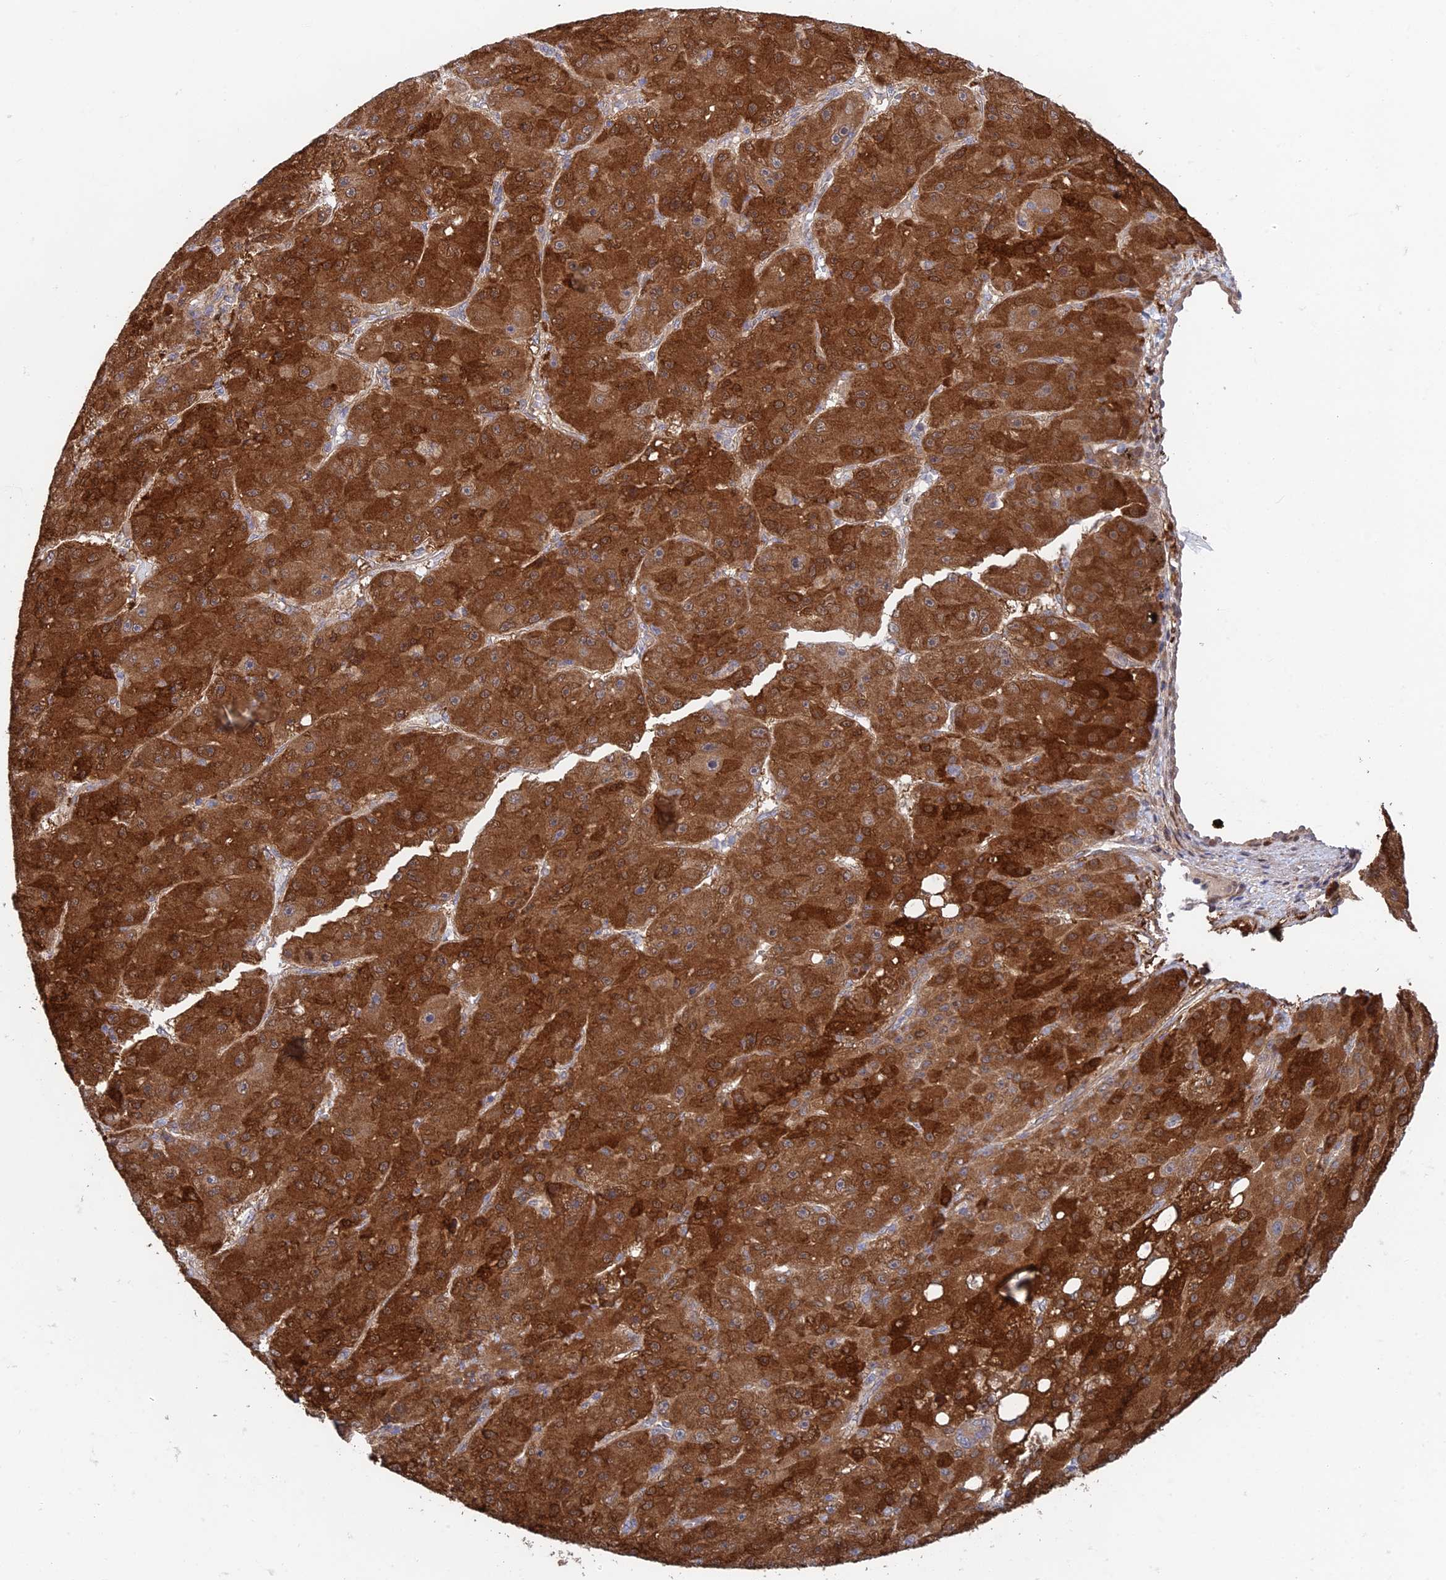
{"staining": {"intensity": "strong", "quantity": ">75%", "location": "cytoplasmic/membranous"}, "tissue": "liver cancer", "cell_type": "Tumor cells", "image_type": "cancer", "snomed": [{"axis": "morphology", "description": "Carcinoma, Hepatocellular, NOS"}, {"axis": "topography", "description": "Liver"}], "caption": "Tumor cells demonstrate high levels of strong cytoplasmic/membranous expression in about >75% of cells in liver cancer (hepatocellular carcinoma).", "gene": "INCA1", "patient": {"sex": "male", "age": 67}}